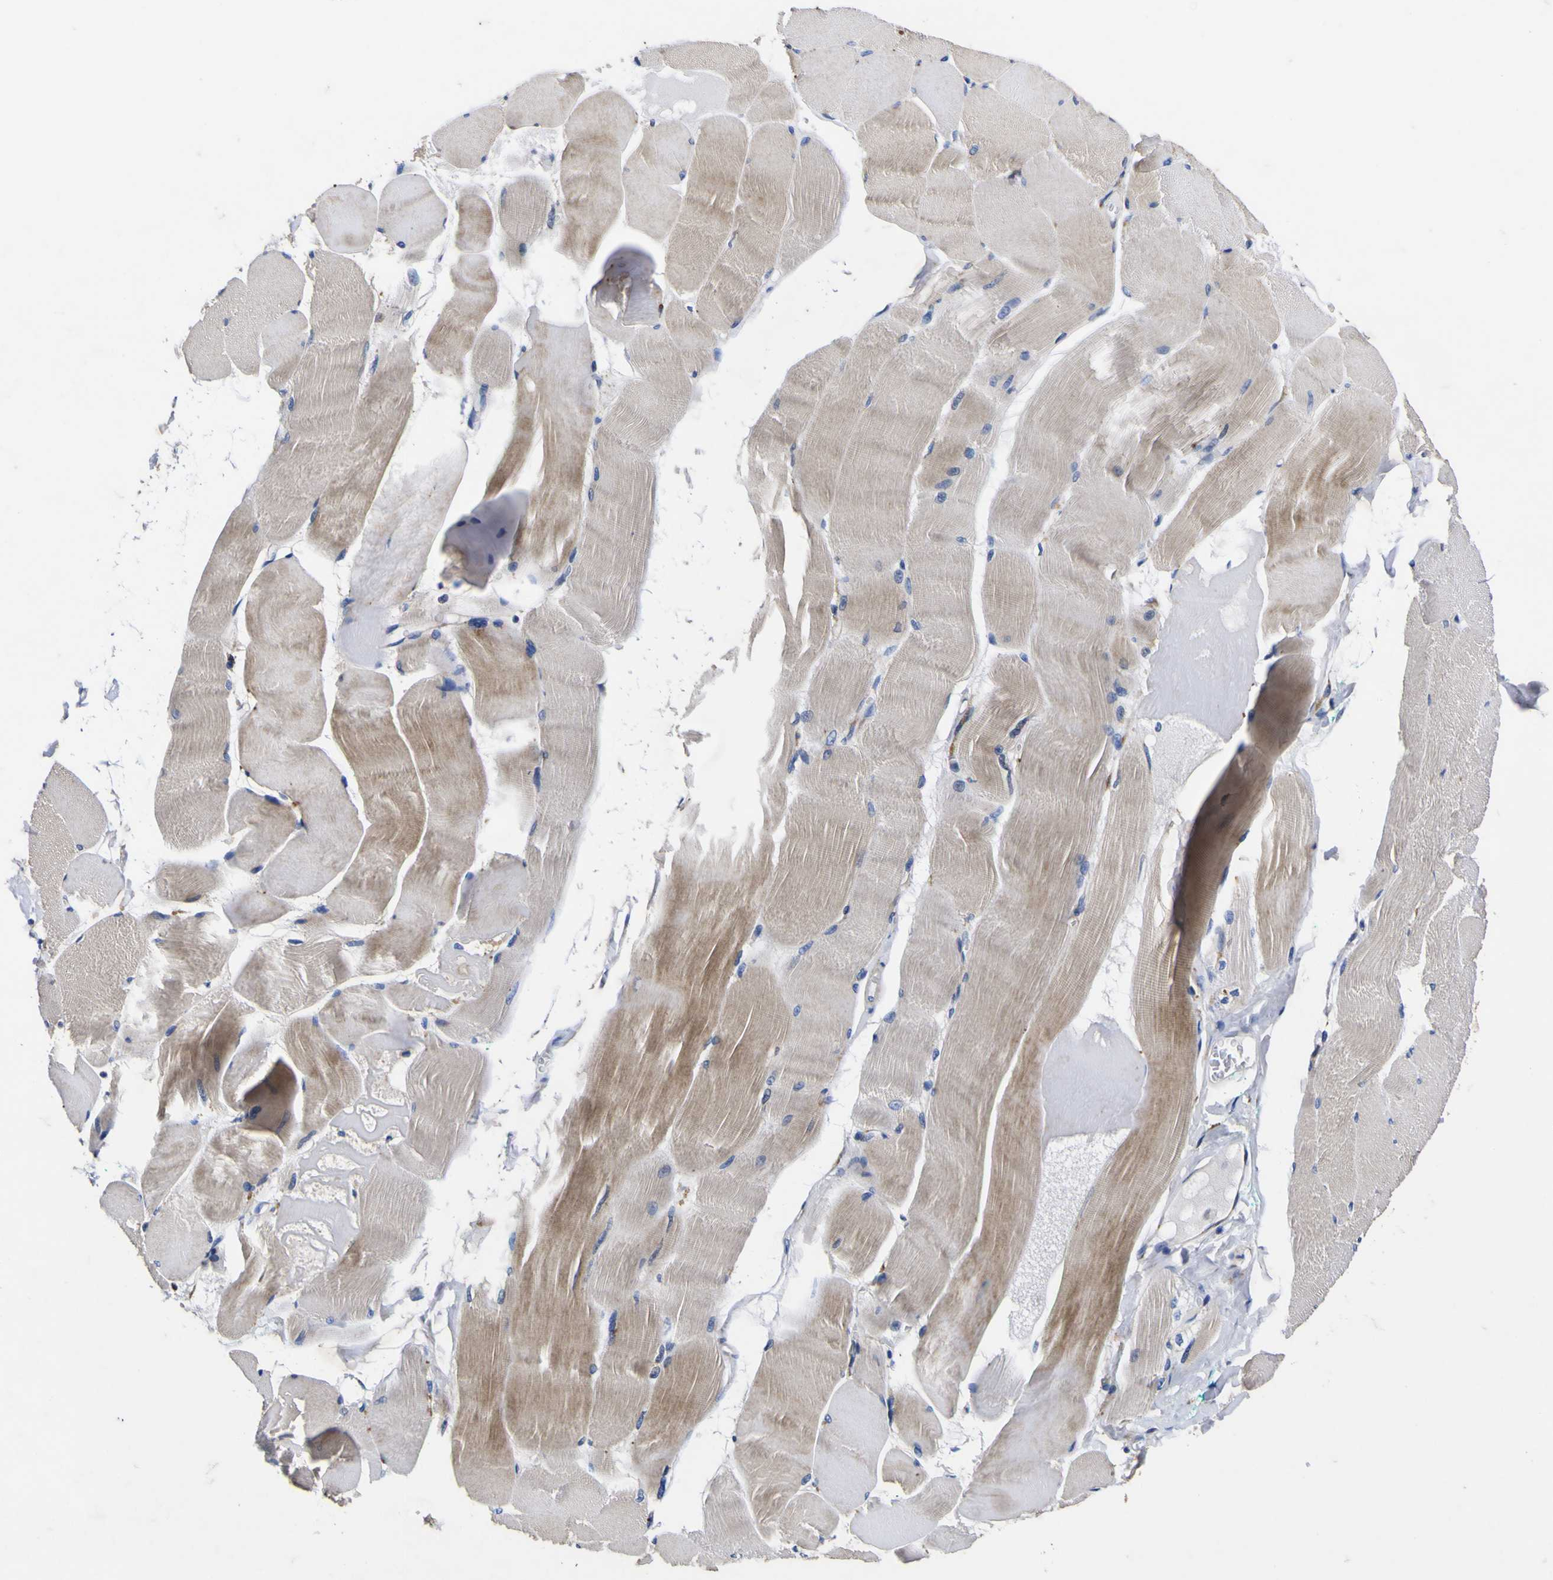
{"staining": {"intensity": "weak", "quantity": "25%-75%", "location": "cytoplasmic/membranous"}, "tissue": "skeletal muscle", "cell_type": "Myocytes", "image_type": "normal", "snomed": [{"axis": "morphology", "description": "Normal tissue, NOS"}, {"axis": "topography", "description": "Skeletal muscle"}], "caption": "Protein staining of benign skeletal muscle reveals weak cytoplasmic/membranous expression in about 25%-75% of myocytes.", "gene": "COA1", "patient": {"sex": "female", "age": 6}}